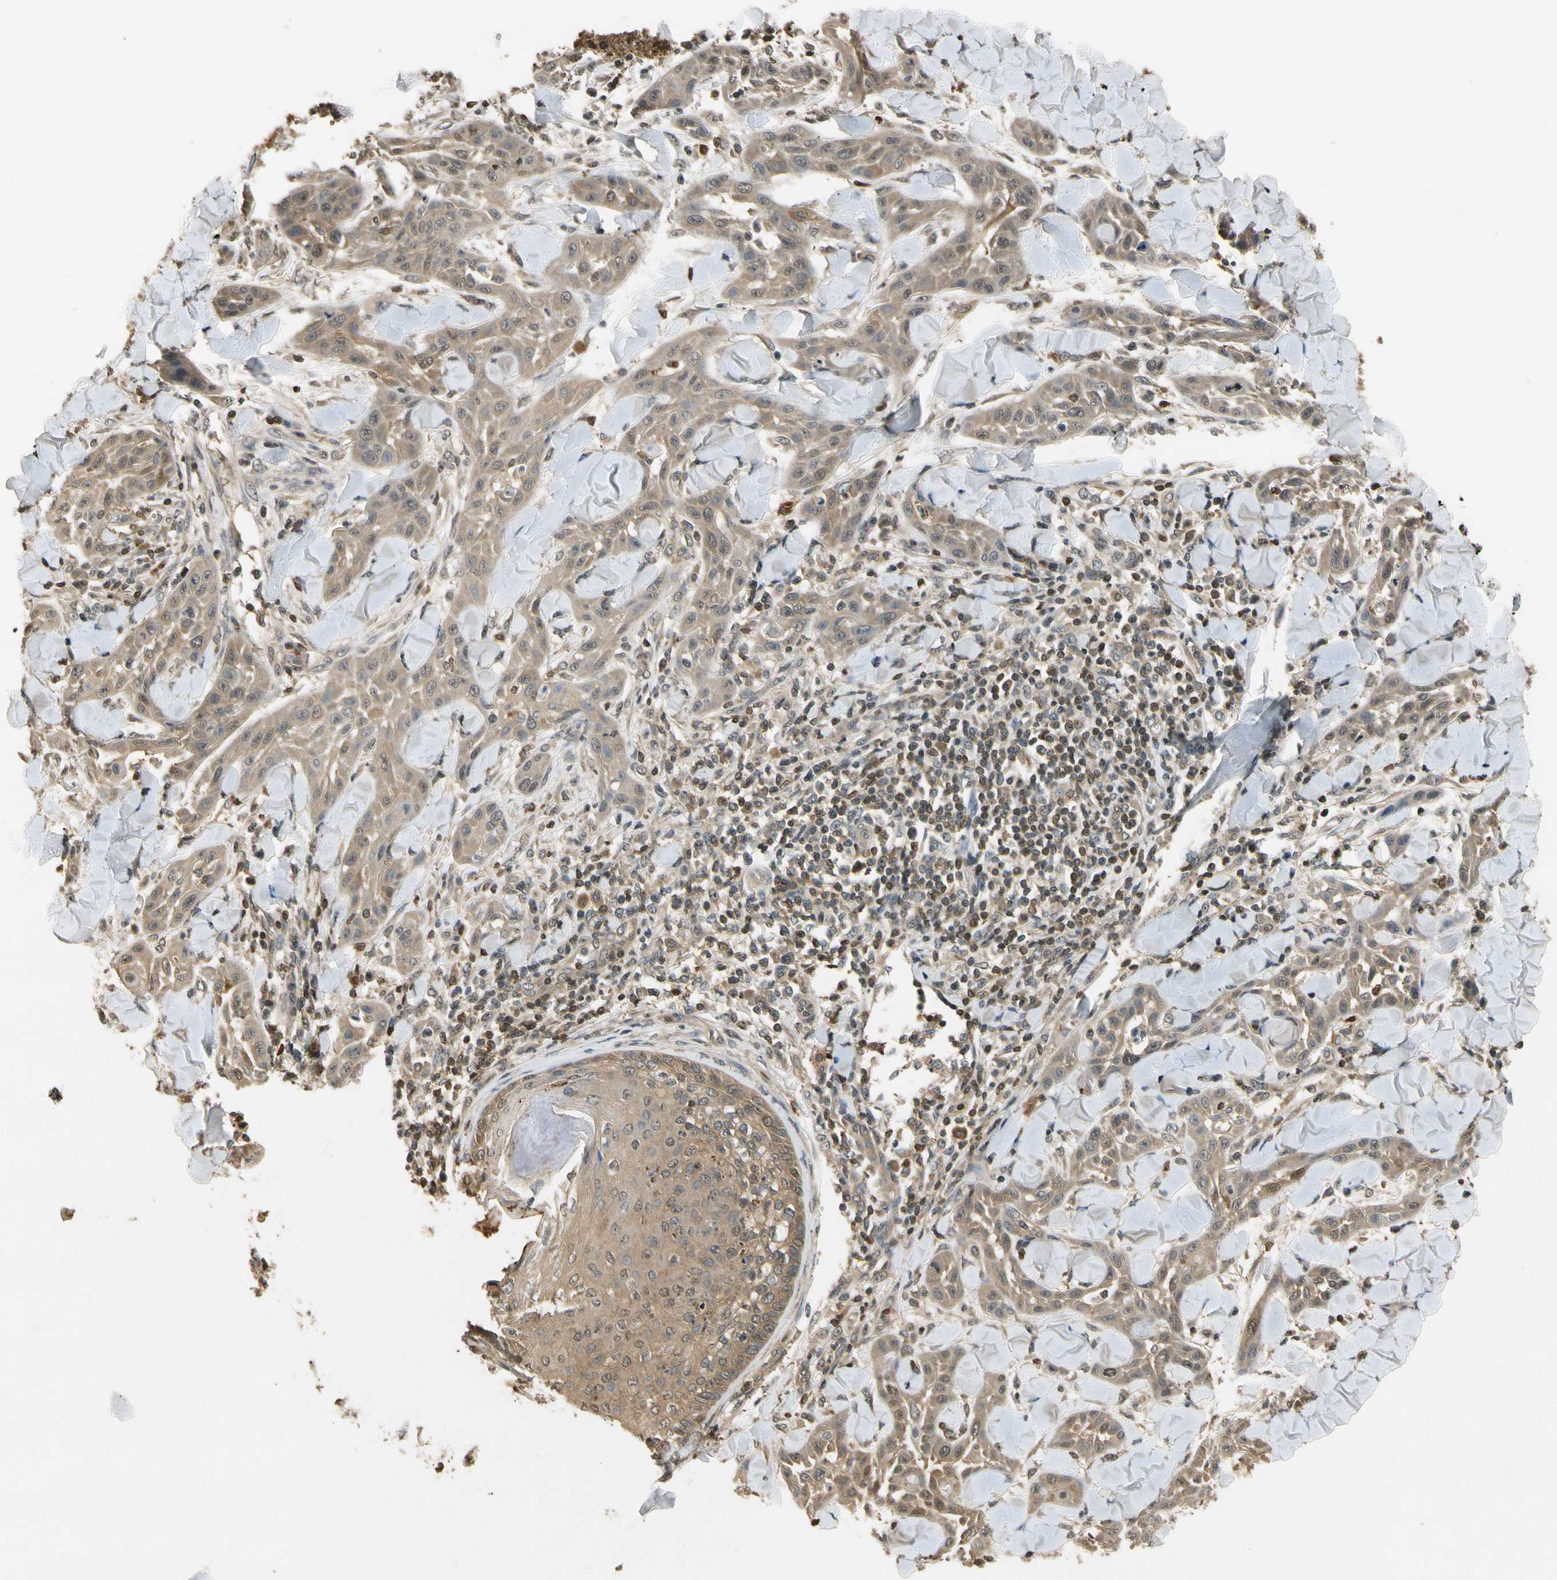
{"staining": {"intensity": "moderate", "quantity": ">75%", "location": "cytoplasmic/membranous"}, "tissue": "skin cancer", "cell_type": "Tumor cells", "image_type": "cancer", "snomed": [{"axis": "morphology", "description": "Squamous cell carcinoma, NOS"}, {"axis": "topography", "description": "Skin"}], "caption": "A high-resolution image shows IHC staining of squamous cell carcinoma (skin), which demonstrates moderate cytoplasmic/membranous positivity in about >75% of tumor cells. The protein of interest is stained brown, and the nuclei are stained in blue (DAB IHC with brightfield microscopy, high magnification).", "gene": "SOD1", "patient": {"sex": "male", "age": 24}}